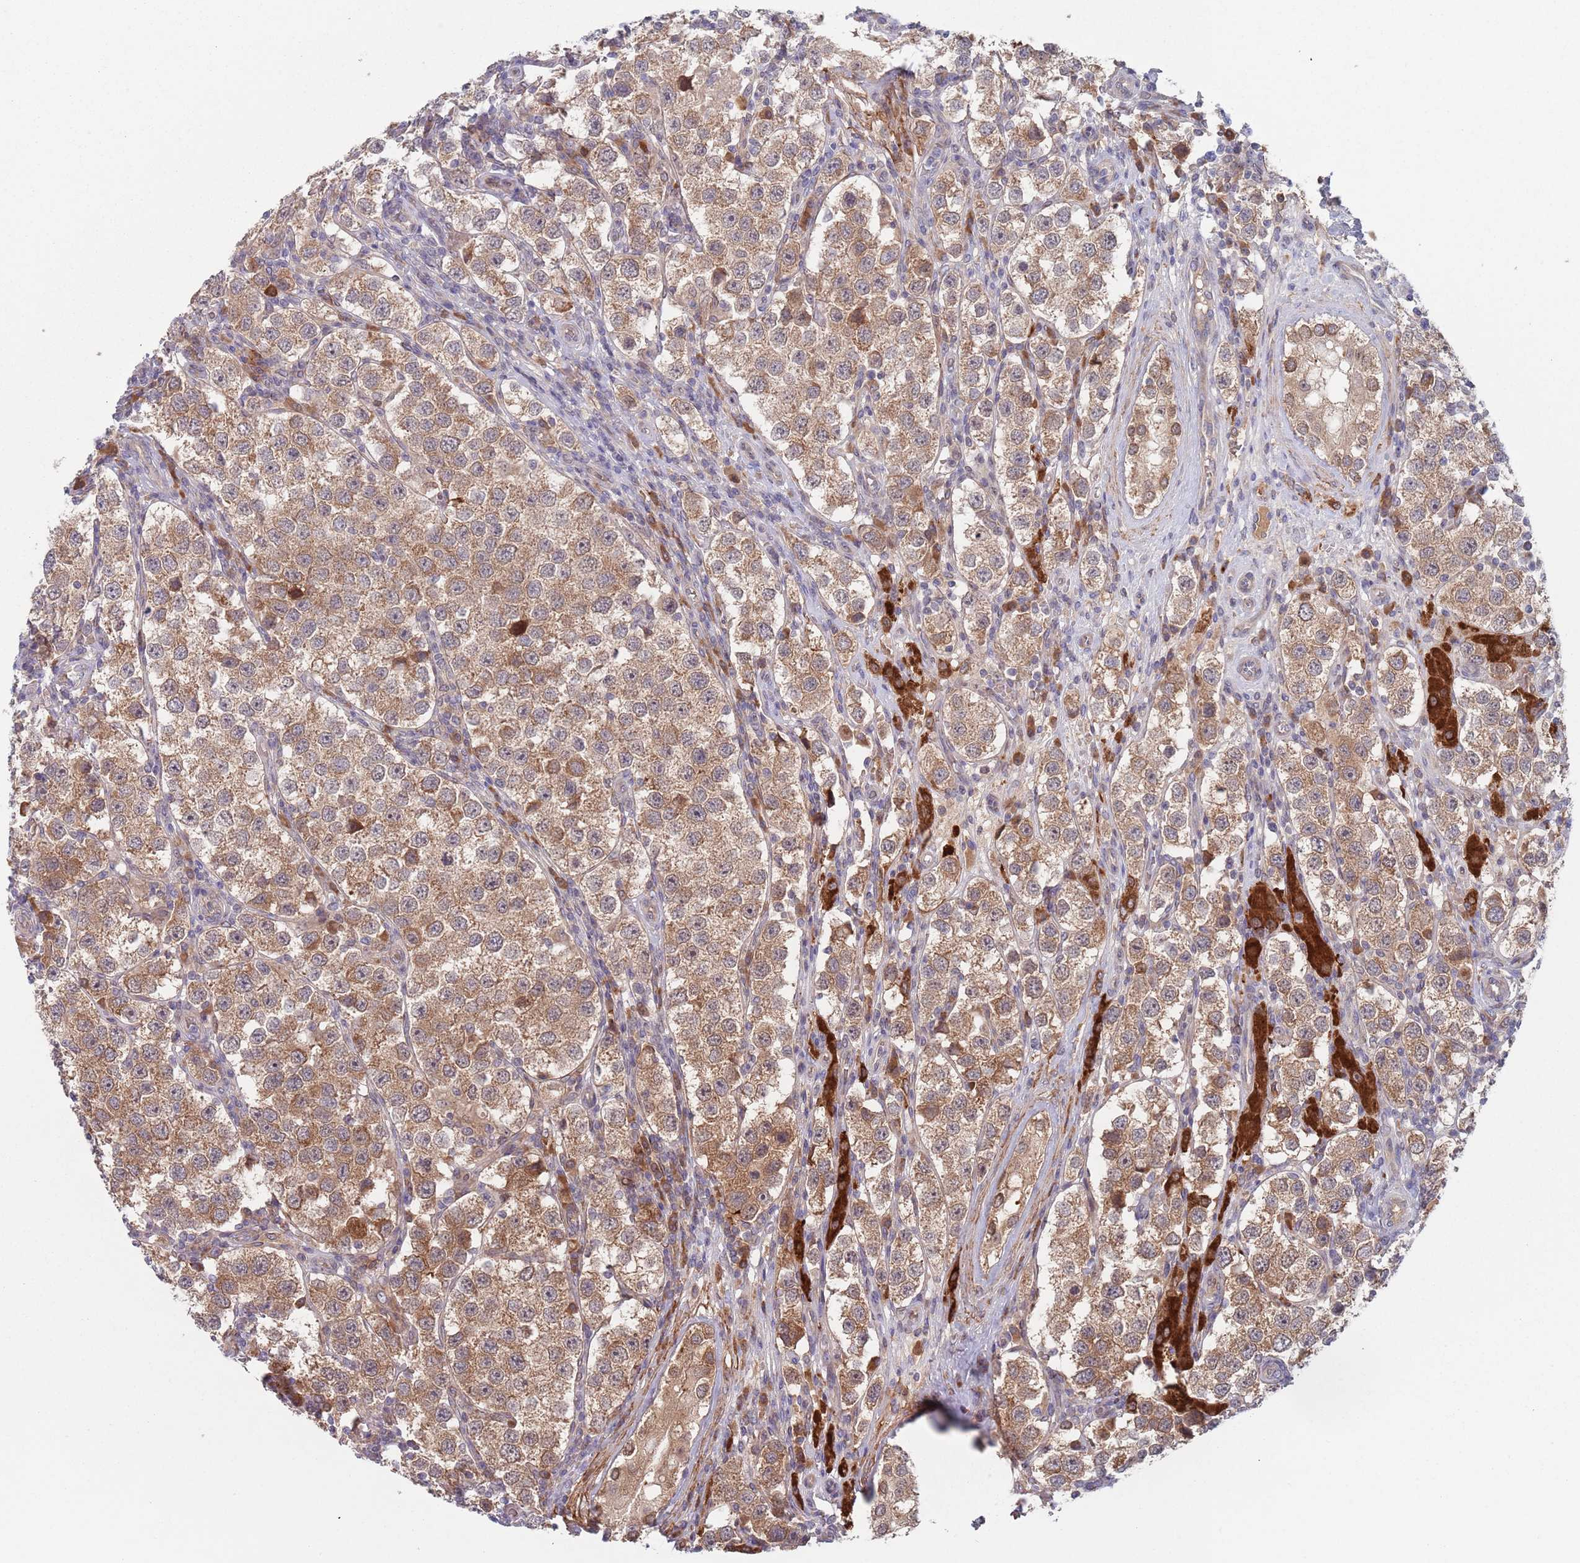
{"staining": {"intensity": "moderate", "quantity": ">75%", "location": "cytoplasmic/membranous"}, "tissue": "testis cancer", "cell_type": "Tumor cells", "image_type": "cancer", "snomed": [{"axis": "morphology", "description": "Seminoma, NOS"}, {"axis": "topography", "description": "Testis"}], "caption": "Tumor cells show medium levels of moderate cytoplasmic/membranous positivity in approximately >75% of cells in seminoma (testis). The protein of interest is shown in brown color, while the nuclei are stained blue.", "gene": "ZNF140", "patient": {"sex": "male", "age": 37}}